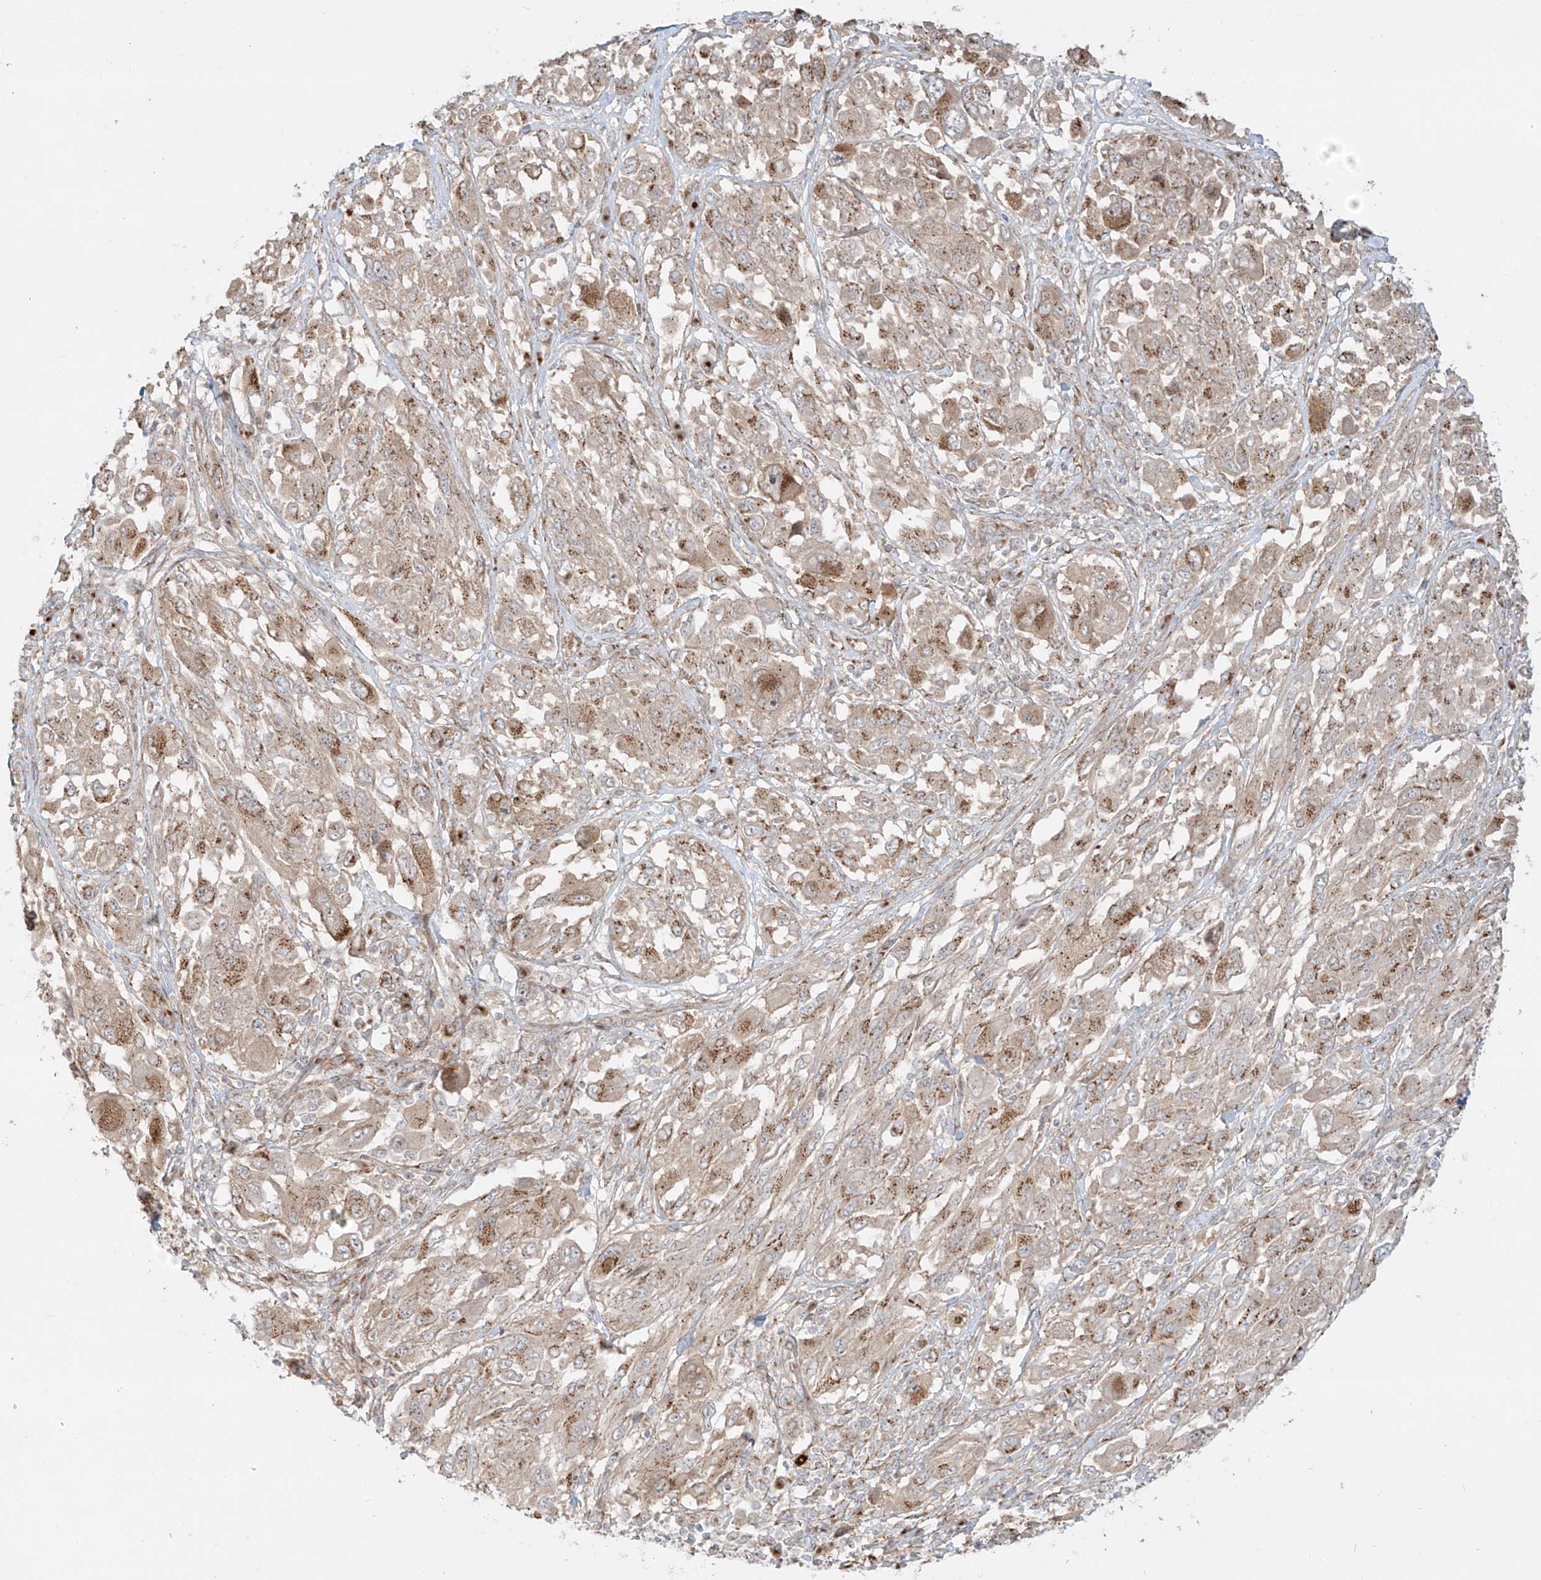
{"staining": {"intensity": "weak", "quantity": ">75%", "location": "cytoplasmic/membranous"}, "tissue": "melanoma", "cell_type": "Tumor cells", "image_type": "cancer", "snomed": [{"axis": "morphology", "description": "Malignant melanoma, NOS"}, {"axis": "topography", "description": "Skin"}], "caption": "The image displays immunohistochemical staining of melanoma. There is weak cytoplasmic/membranous expression is identified in approximately >75% of tumor cells. (DAB (3,3'-diaminobenzidine) = brown stain, brightfield microscopy at high magnification).", "gene": "ZNF287", "patient": {"sex": "female", "age": 91}}